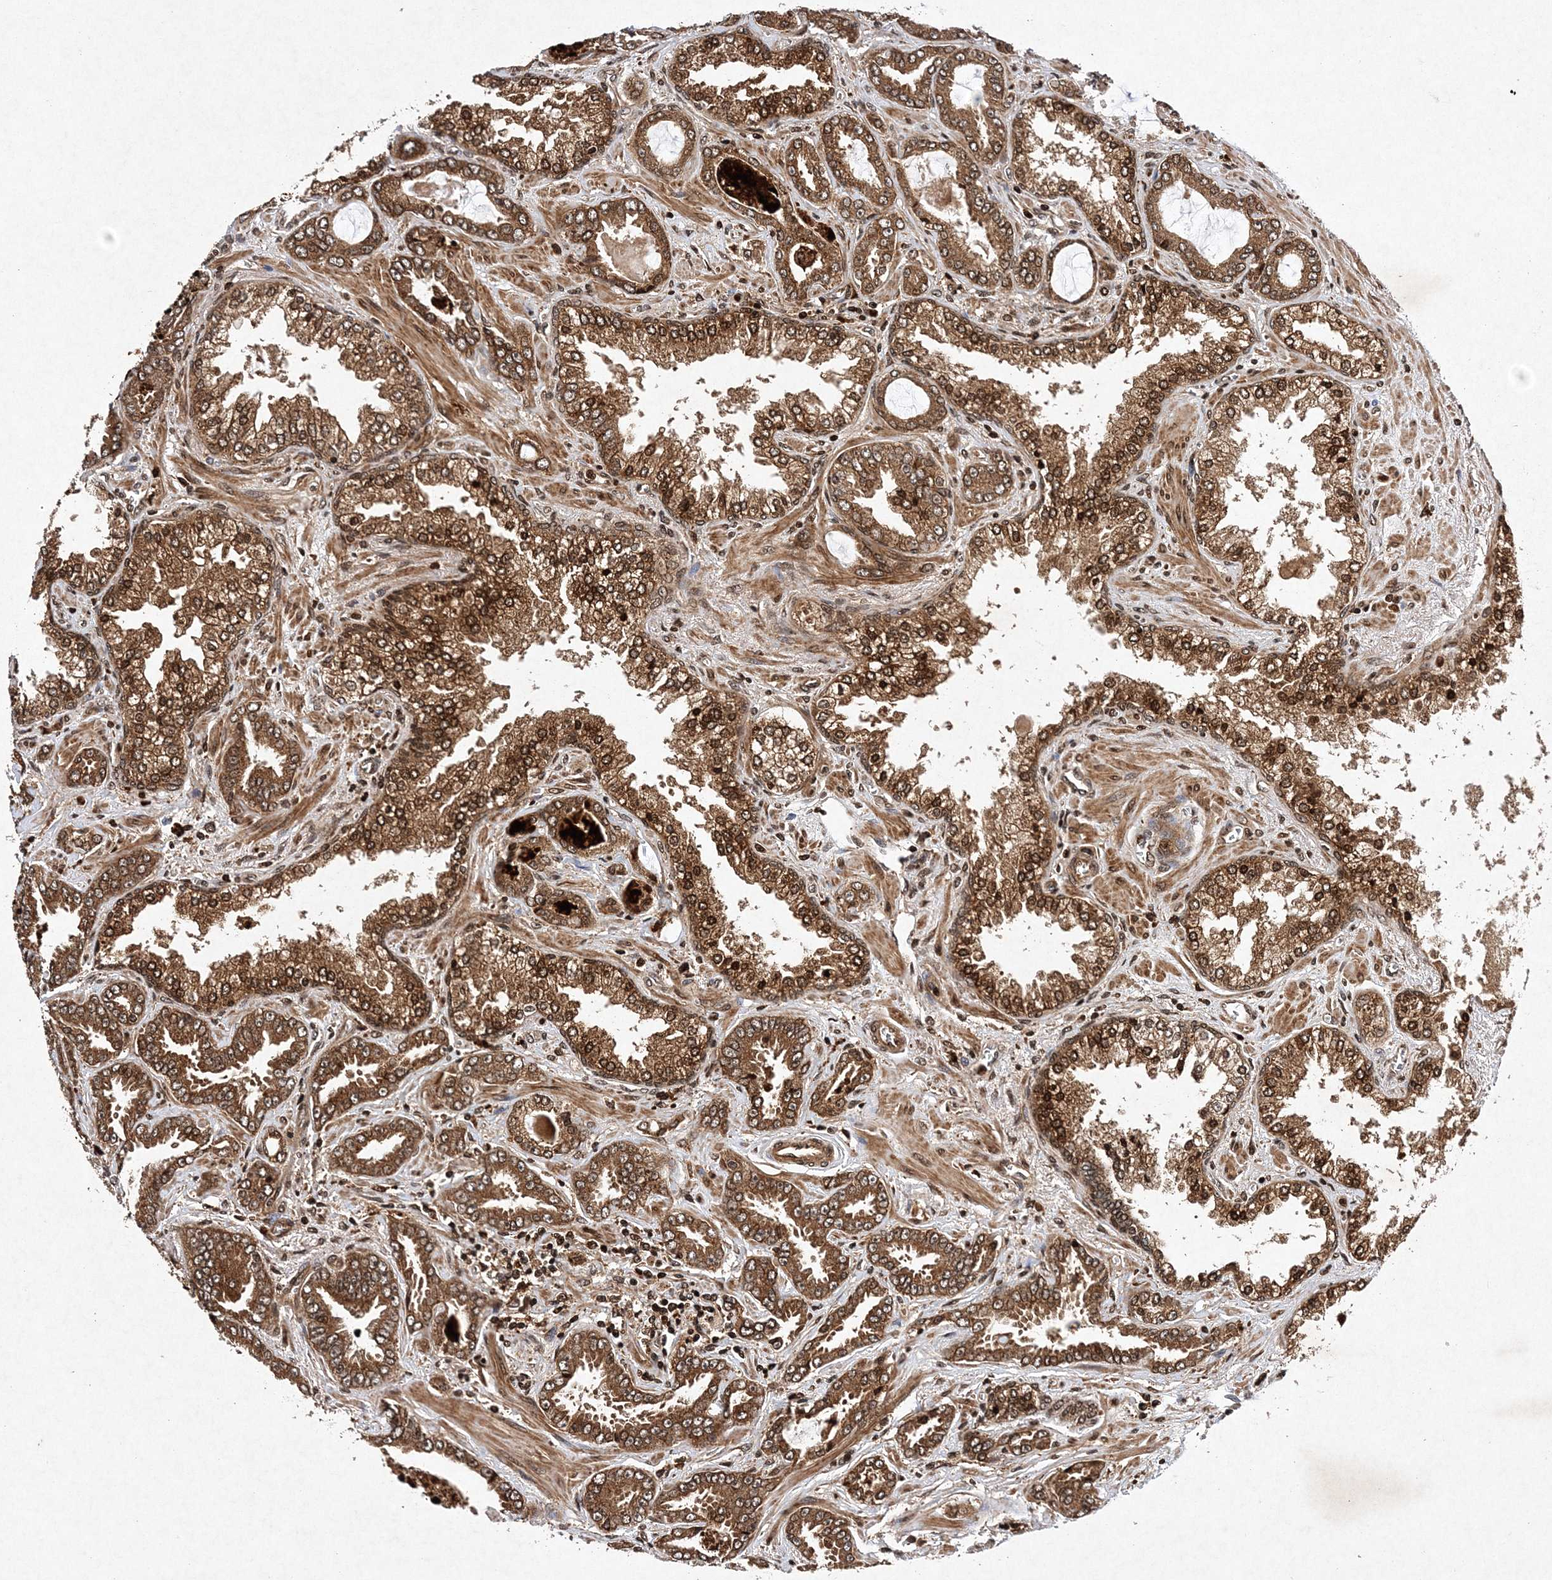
{"staining": {"intensity": "strong", "quantity": ">75%", "location": "cytoplasmic/membranous"}, "tissue": "prostate cancer", "cell_type": "Tumor cells", "image_type": "cancer", "snomed": [{"axis": "morphology", "description": "Adenocarcinoma, Low grade"}, {"axis": "topography", "description": "Prostate"}], "caption": "Prostate cancer tissue reveals strong cytoplasmic/membranous expression in about >75% of tumor cells", "gene": "PROSER1", "patient": {"sex": "male", "age": 60}}